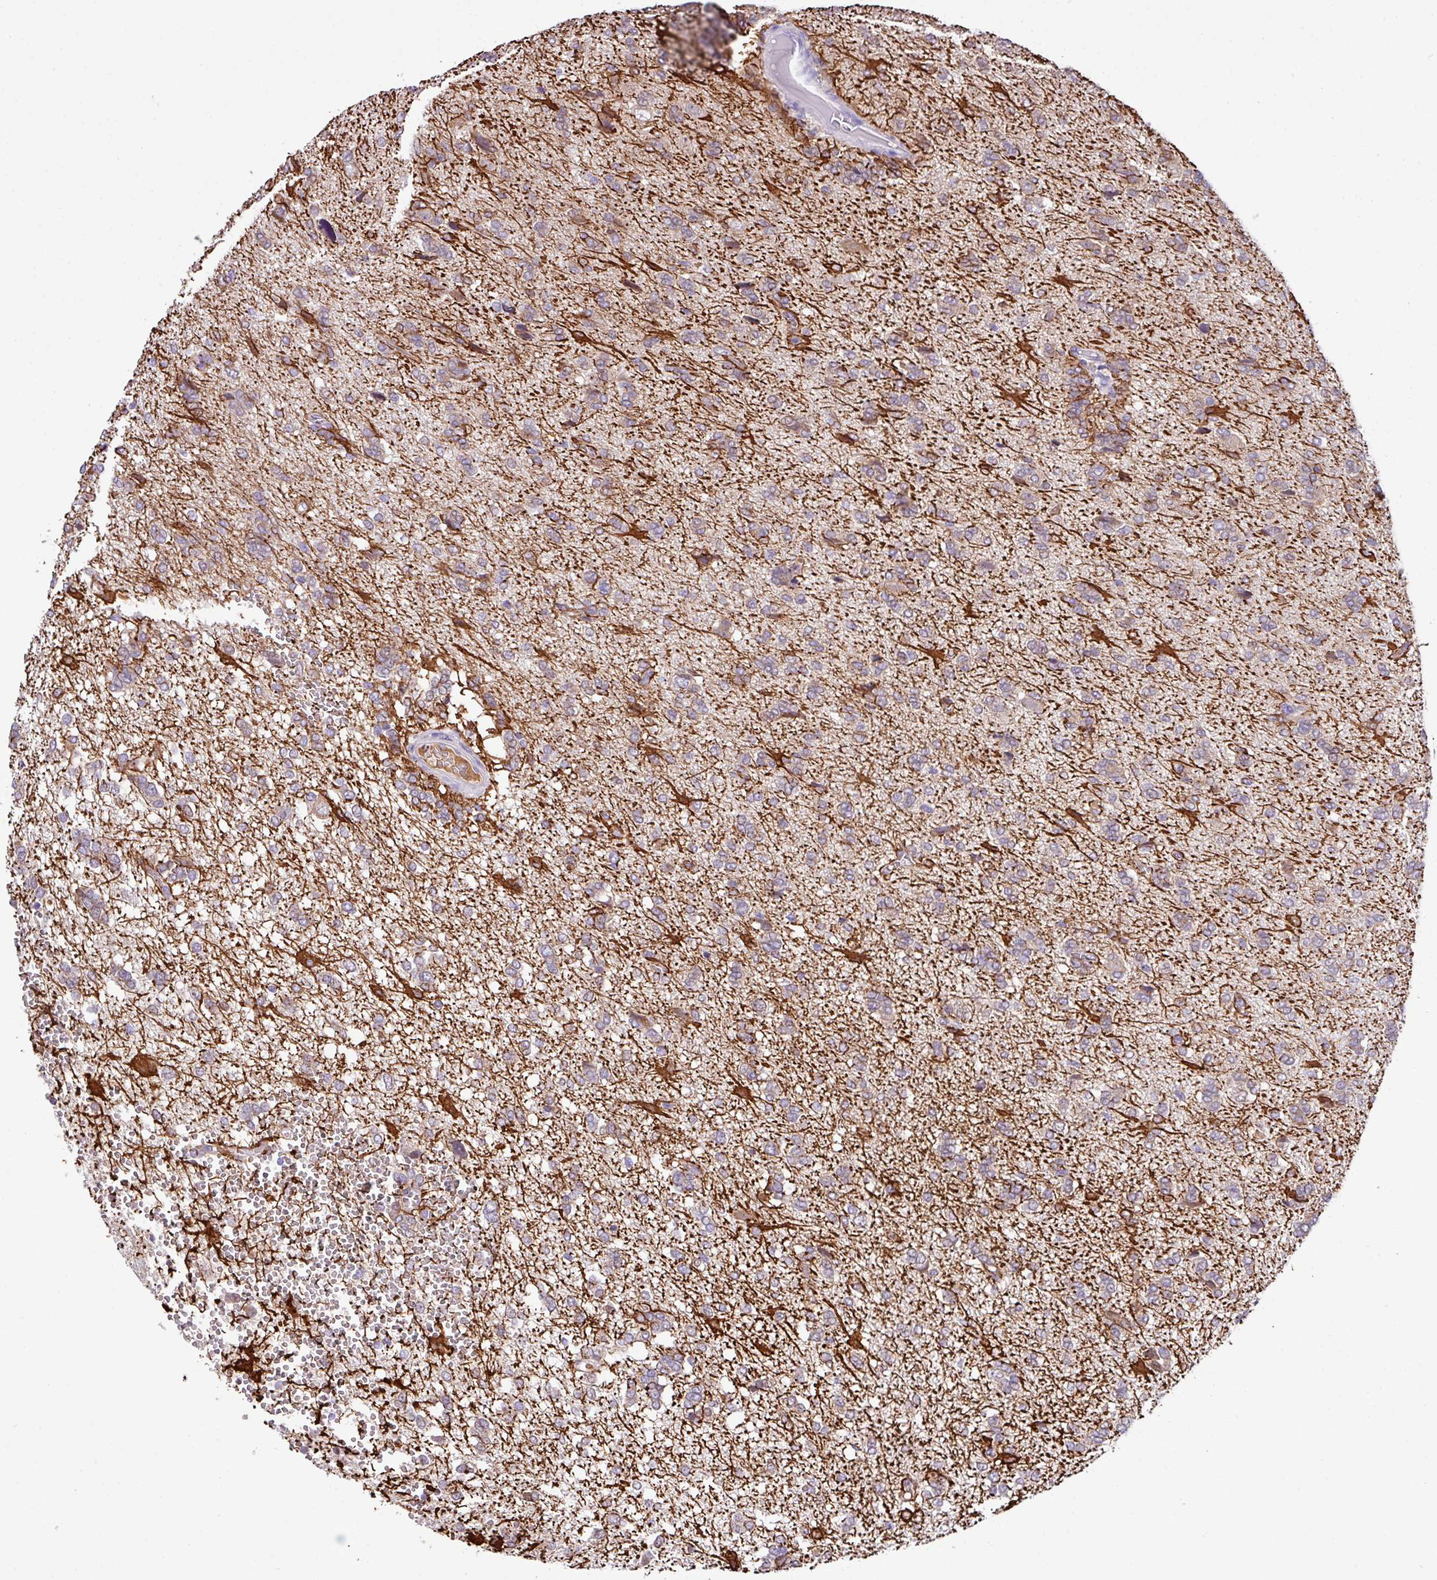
{"staining": {"intensity": "weak", "quantity": "<25%", "location": "cytoplasmic/membranous"}, "tissue": "glioma", "cell_type": "Tumor cells", "image_type": "cancer", "snomed": [{"axis": "morphology", "description": "Glioma, malignant, High grade"}, {"axis": "topography", "description": "Brain"}], "caption": "Tumor cells show no significant positivity in malignant high-grade glioma.", "gene": "DNAL1", "patient": {"sex": "female", "age": 59}}